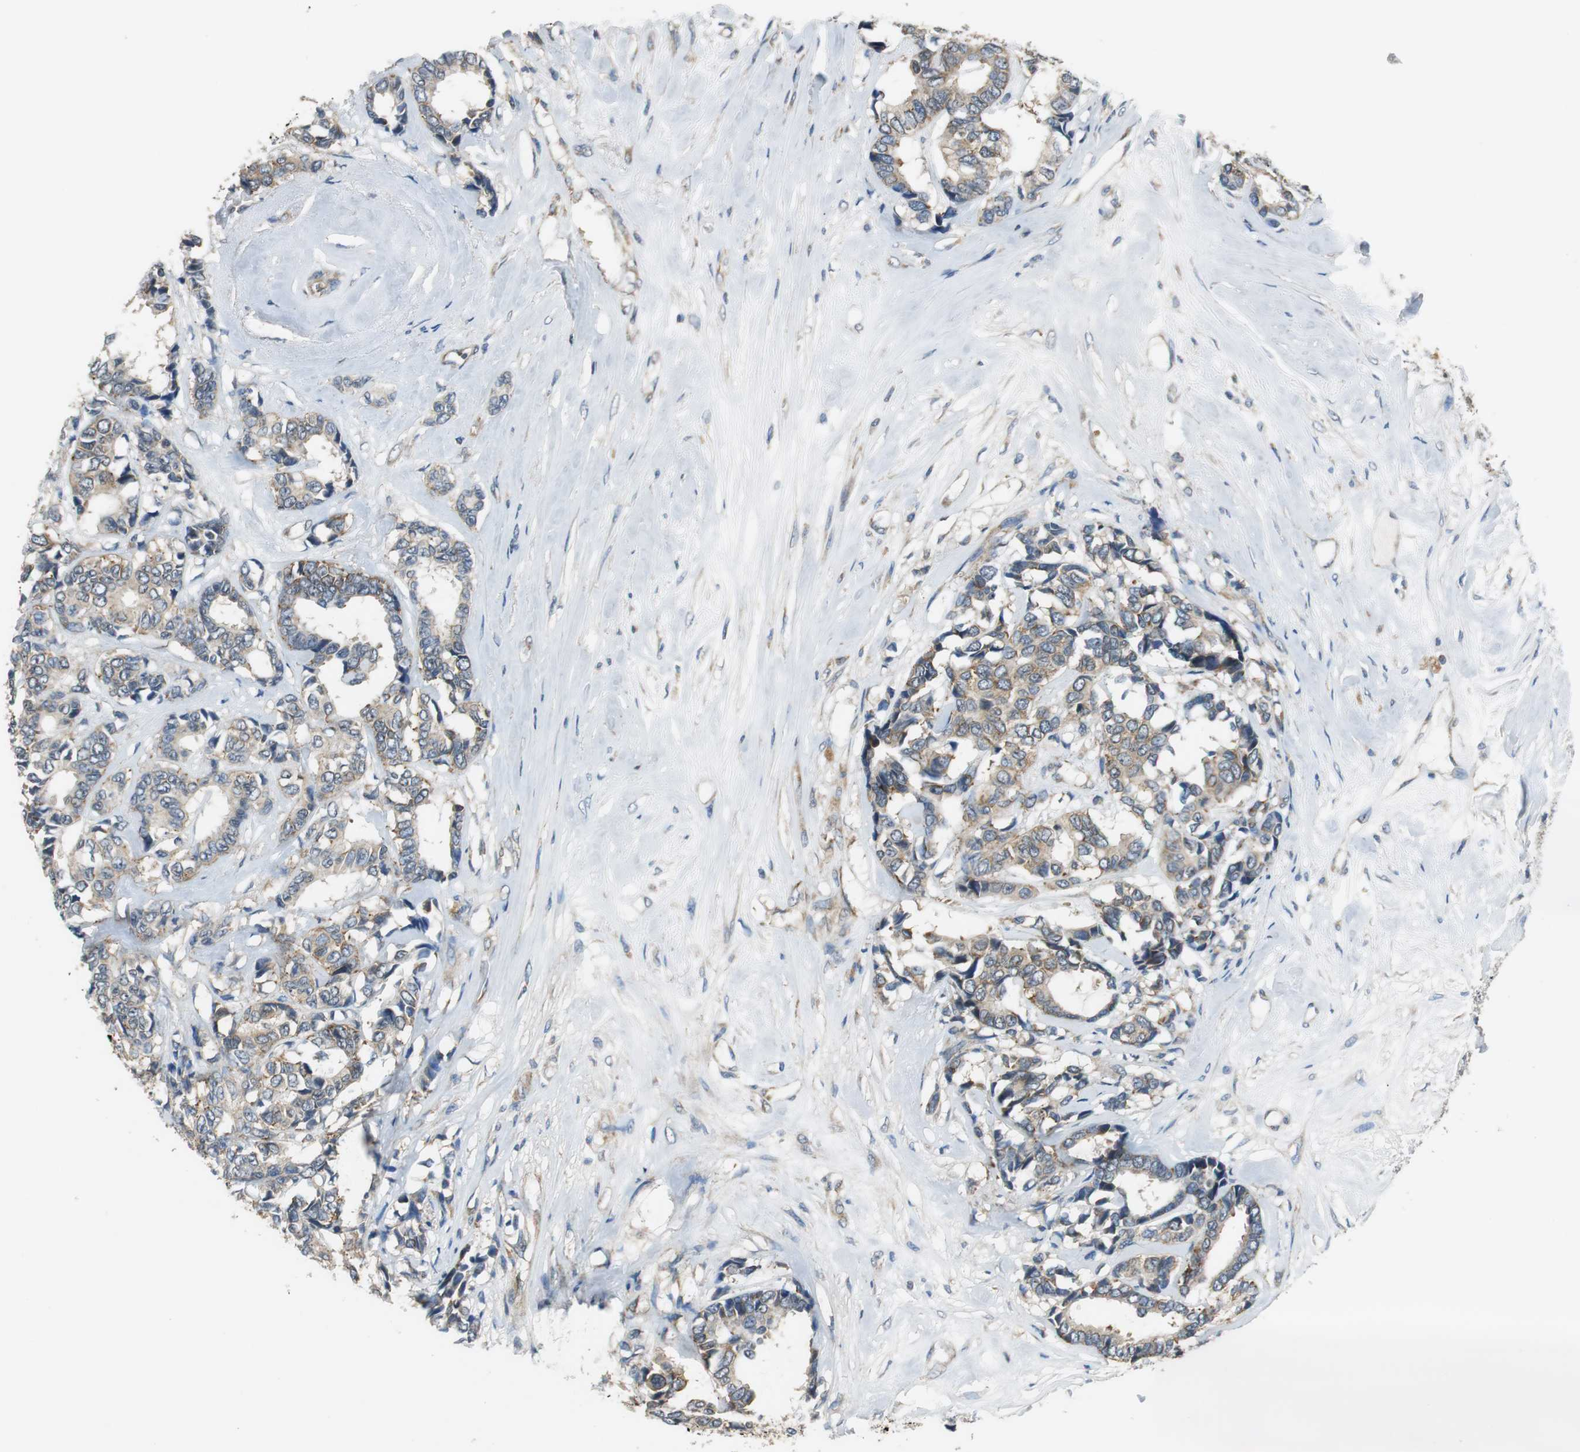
{"staining": {"intensity": "moderate", "quantity": ">75%", "location": "cytoplasmic/membranous"}, "tissue": "breast cancer", "cell_type": "Tumor cells", "image_type": "cancer", "snomed": [{"axis": "morphology", "description": "Duct carcinoma"}, {"axis": "topography", "description": "Breast"}], "caption": "Protein analysis of breast cancer (invasive ductal carcinoma) tissue exhibits moderate cytoplasmic/membranous expression in about >75% of tumor cells.", "gene": "CNOT3", "patient": {"sex": "female", "age": 87}}